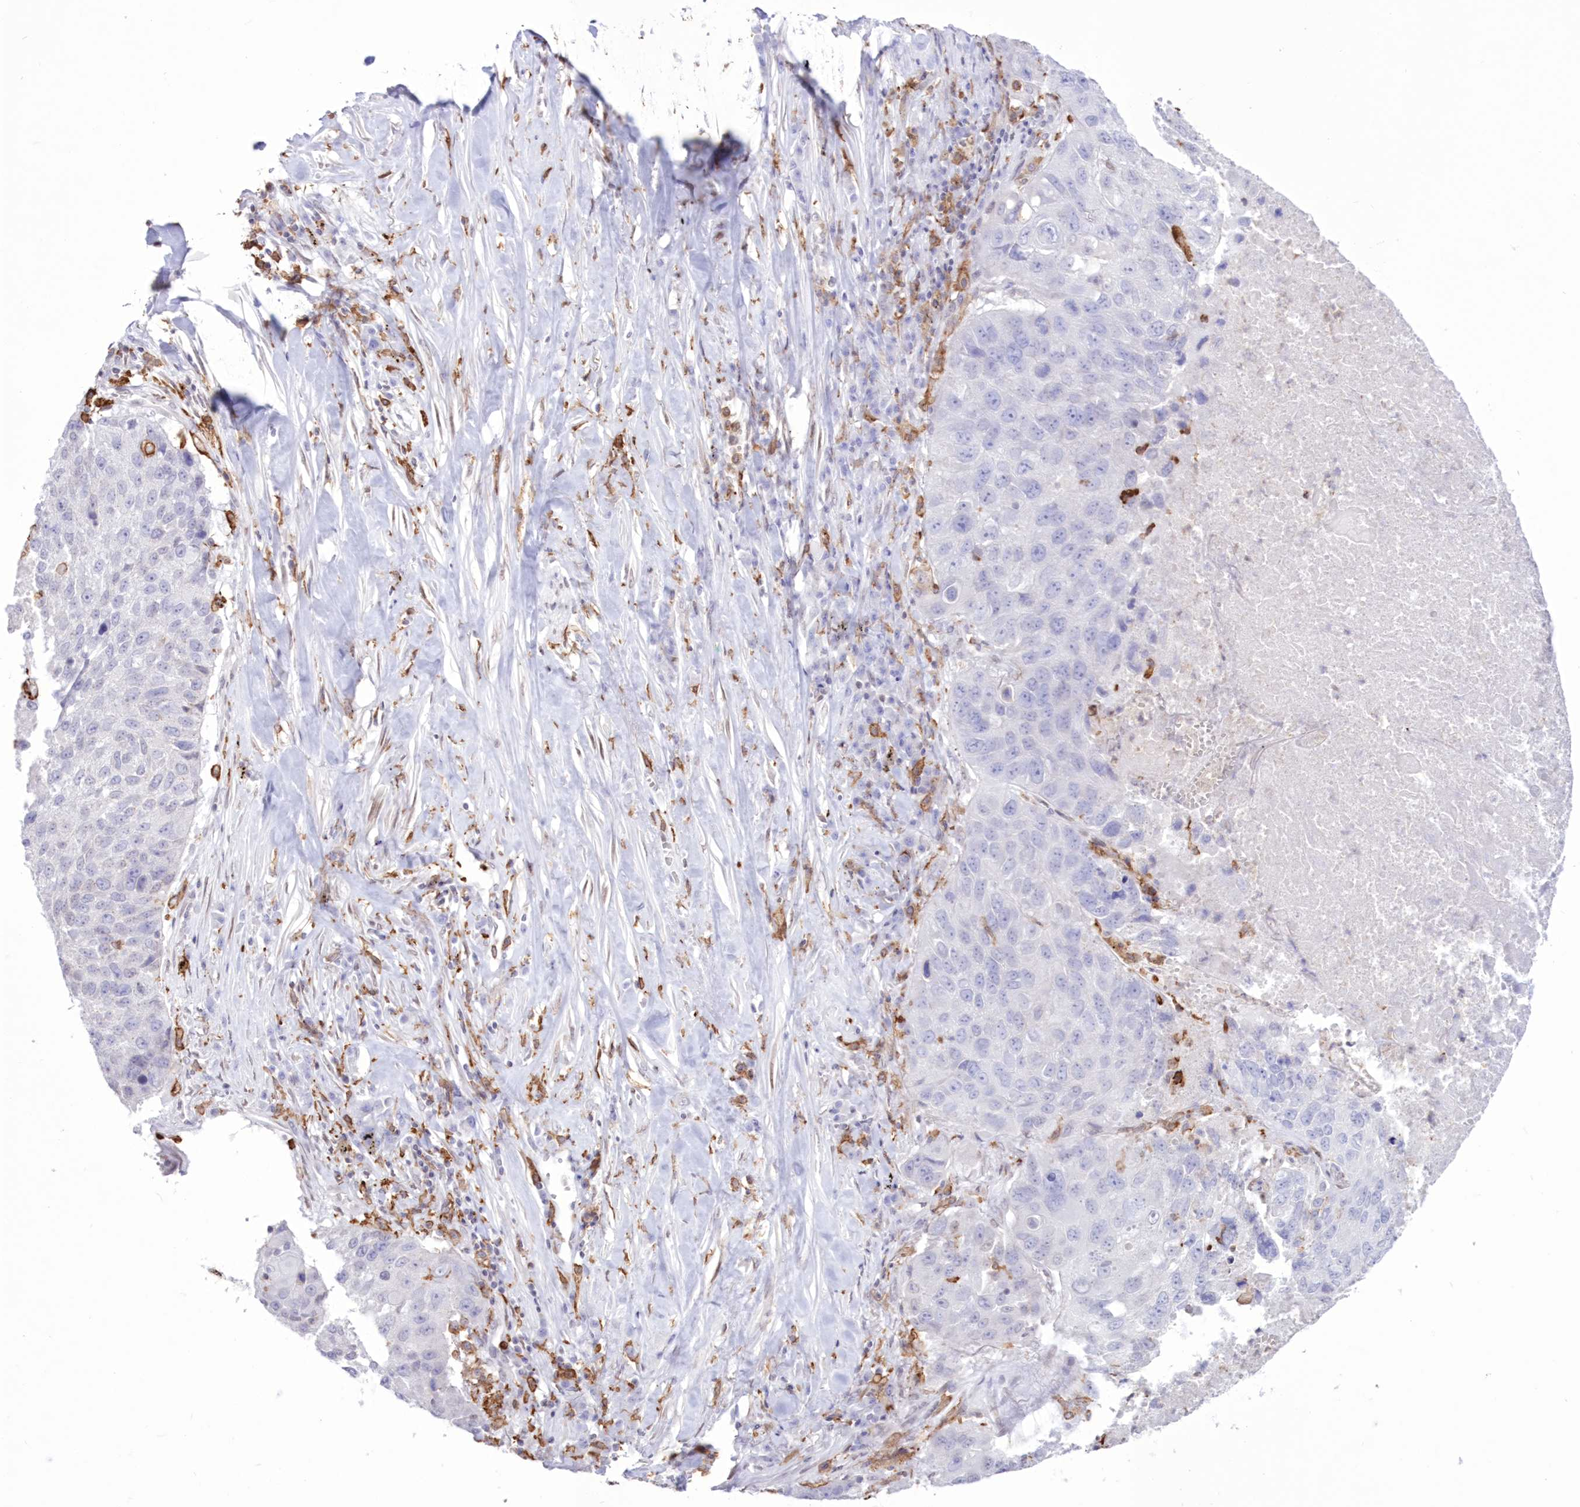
{"staining": {"intensity": "negative", "quantity": "none", "location": "none"}, "tissue": "lung cancer", "cell_type": "Tumor cells", "image_type": "cancer", "snomed": [{"axis": "morphology", "description": "Squamous cell carcinoma, NOS"}, {"axis": "topography", "description": "Lung"}], "caption": "This is a photomicrograph of immunohistochemistry (IHC) staining of lung cancer (squamous cell carcinoma), which shows no positivity in tumor cells. The staining was performed using DAB to visualize the protein expression in brown, while the nuclei were stained in blue with hematoxylin (Magnification: 20x).", "gene": "C11orf1", "patient": {"sex": "male", "age": 61}}